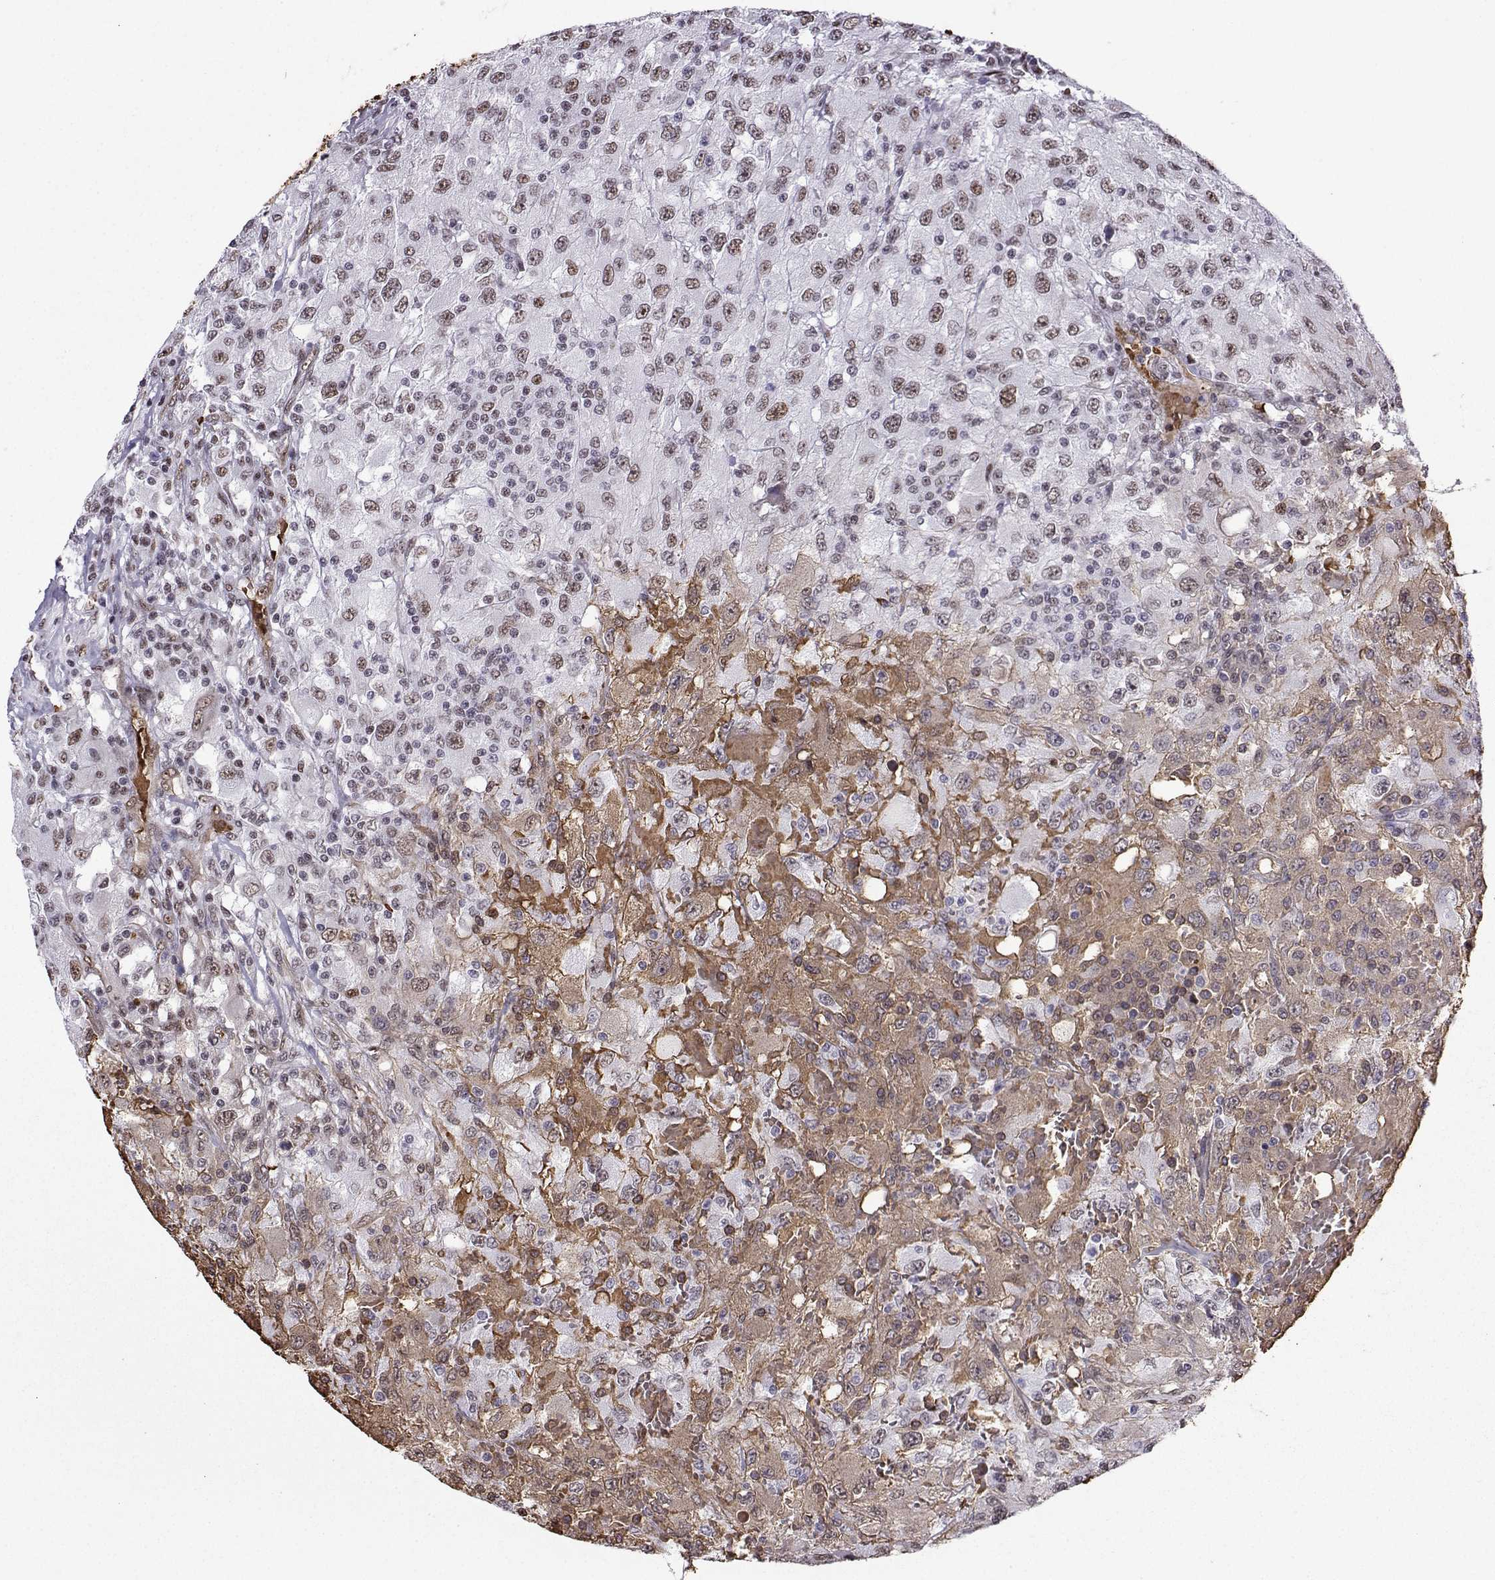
{"staining": {"intensity": "weak", "quantity": ">75%", "location": "nuclear"}, "tissue": "renal cancer", "cell_type": "Tumor cells", "image_type": "cancer", "snomed": [{"axis": "morphology", "description": "Adenocarcinoma, NOS"}, {"axis": "topography", "description": "Kidney"}], "caption": "Approximately >75% of tumor cells in renal adenocarcinoma demonstrate weak nuclear protein positivity as visualized by brown immunohistochemical staining.", "gene": "CCNK", "patient": {"sex": "female", "age": 67}}